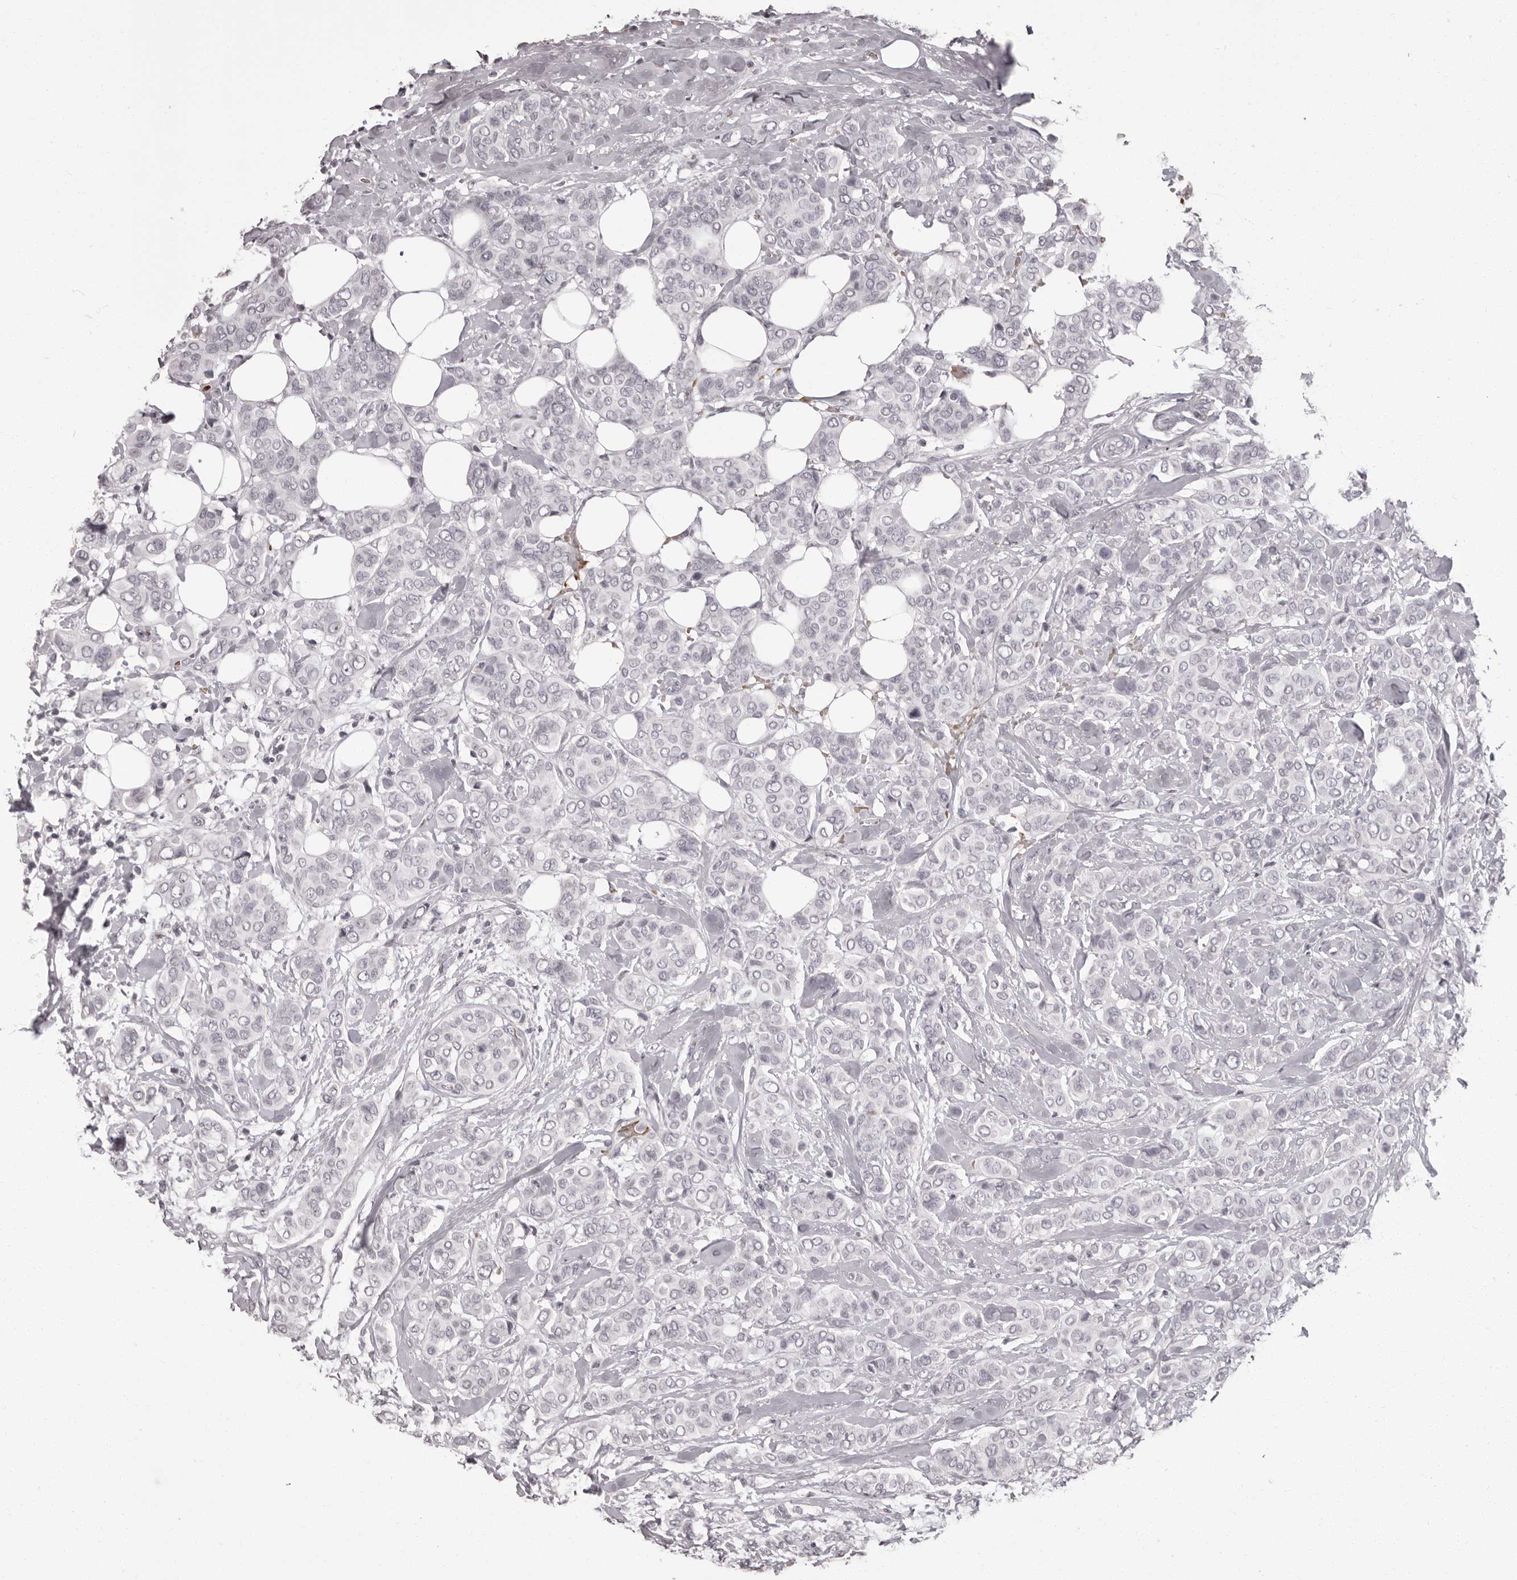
{"staining": {"intensity": "negative", "quantity": "none", "location": "none"}, "tissue": "breast cancer", "cell_type": "Tumor cells", "image_type": "cancer", "snomed": [{"axis": "morphology", "description": "Lobular carcinoma"}, {"axis": "topography", "description": "Breast"}], "caption": "Tumor cells are negative for protein expression in human breast cancer (lobular carcinoma).", "gene": "C8orf74", "patient": {"sex": "female", "age": 51}}